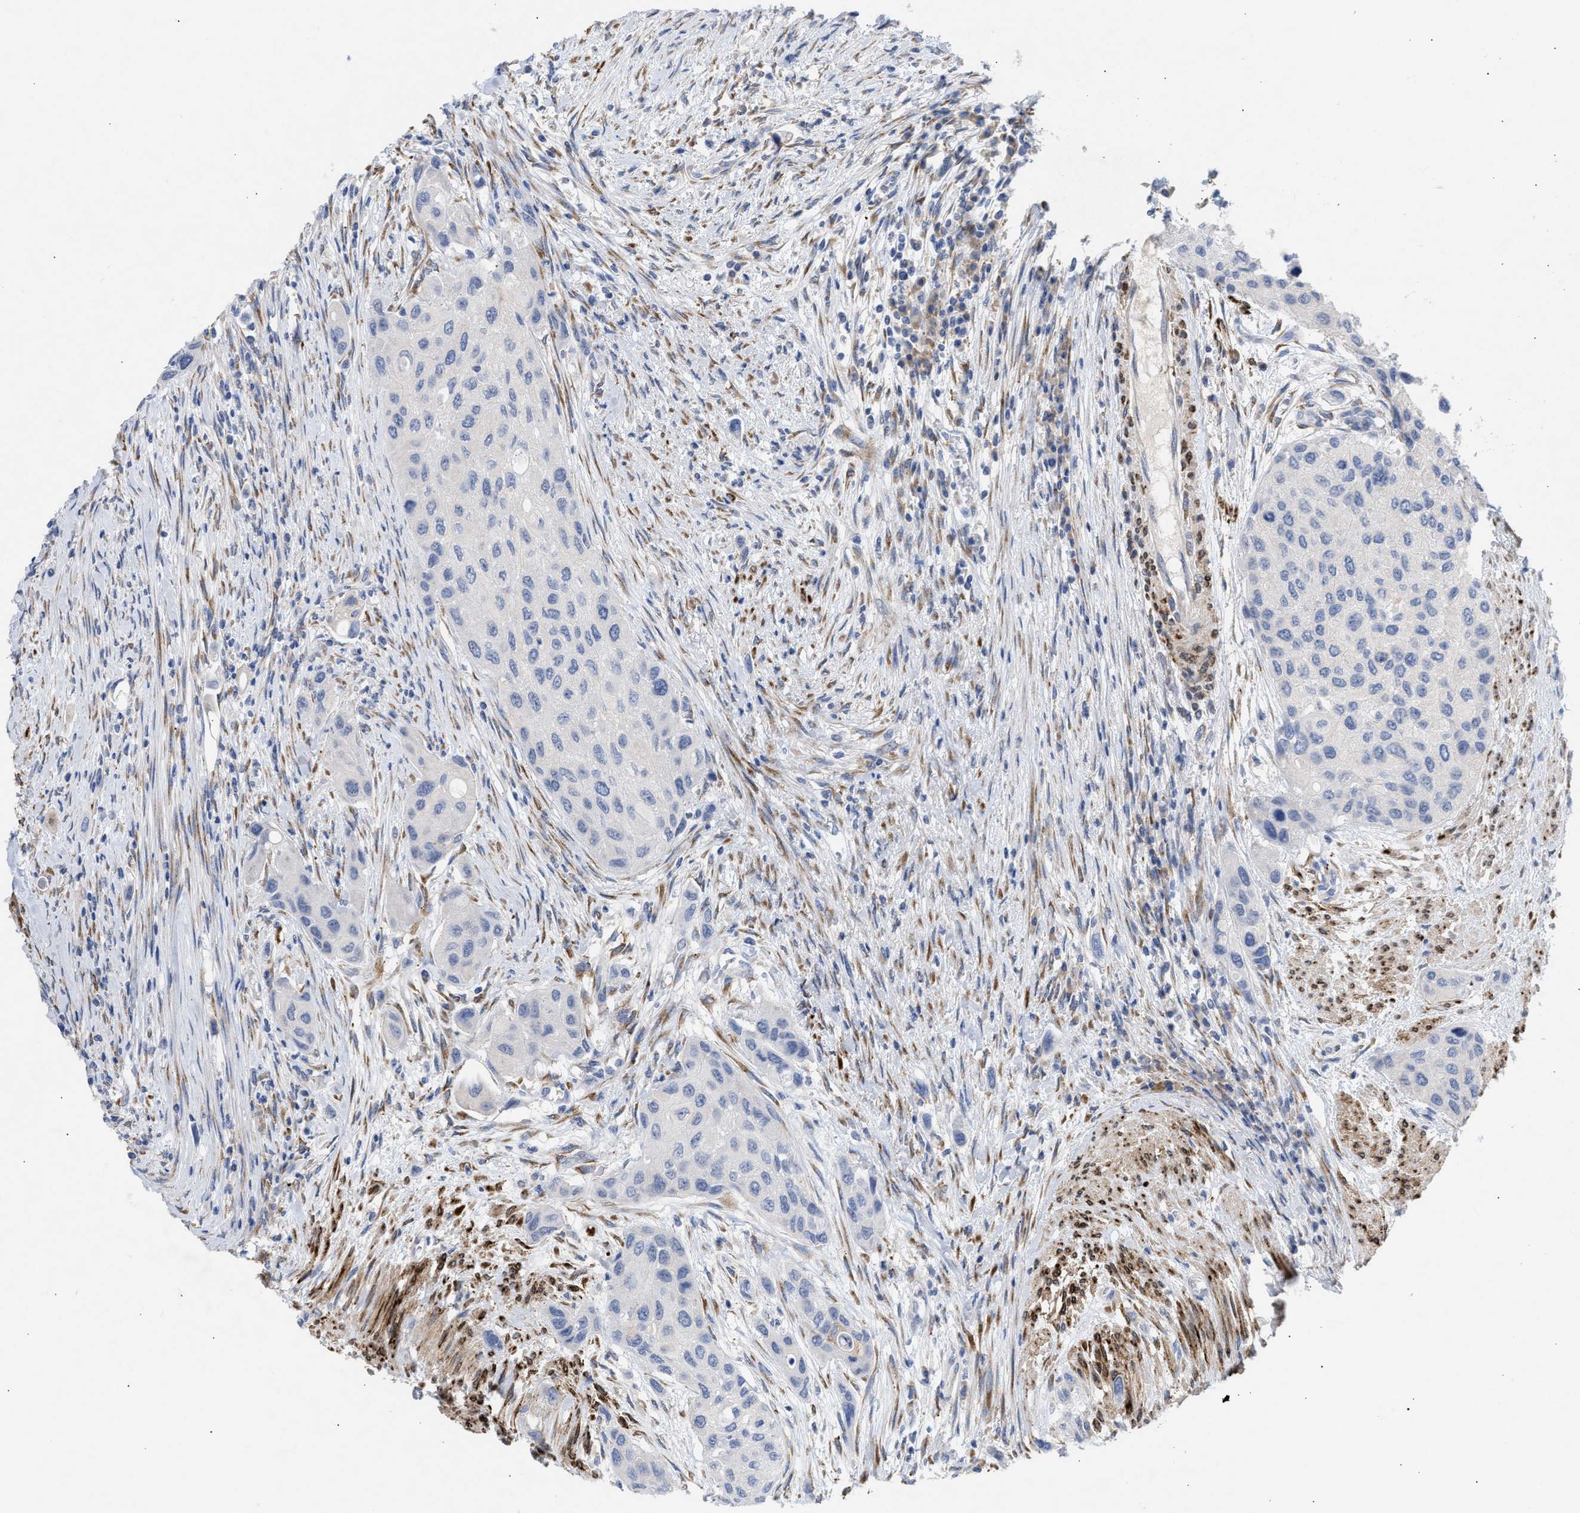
{"staining": {"intensity": "negative", "quantity": "none", "location": "none"}, "tissue": "urothelial cancer", "cell_type": "Tumor cells", "image_type": "cancer", "snomed": [{"axis": "morphology", "description": "Urothelial carcinoma, High grade"}, {"axis": "topography", "description": "Urinary bladder"}], "caption": "This micrograph is of urothelial cancer stained with IHC to label a protein in brown with the nuclei are counter-stained blue. There is no expression in tumor cells.", "gene": "SELENOM", "patient": {"sex": "female", "age": 56}}